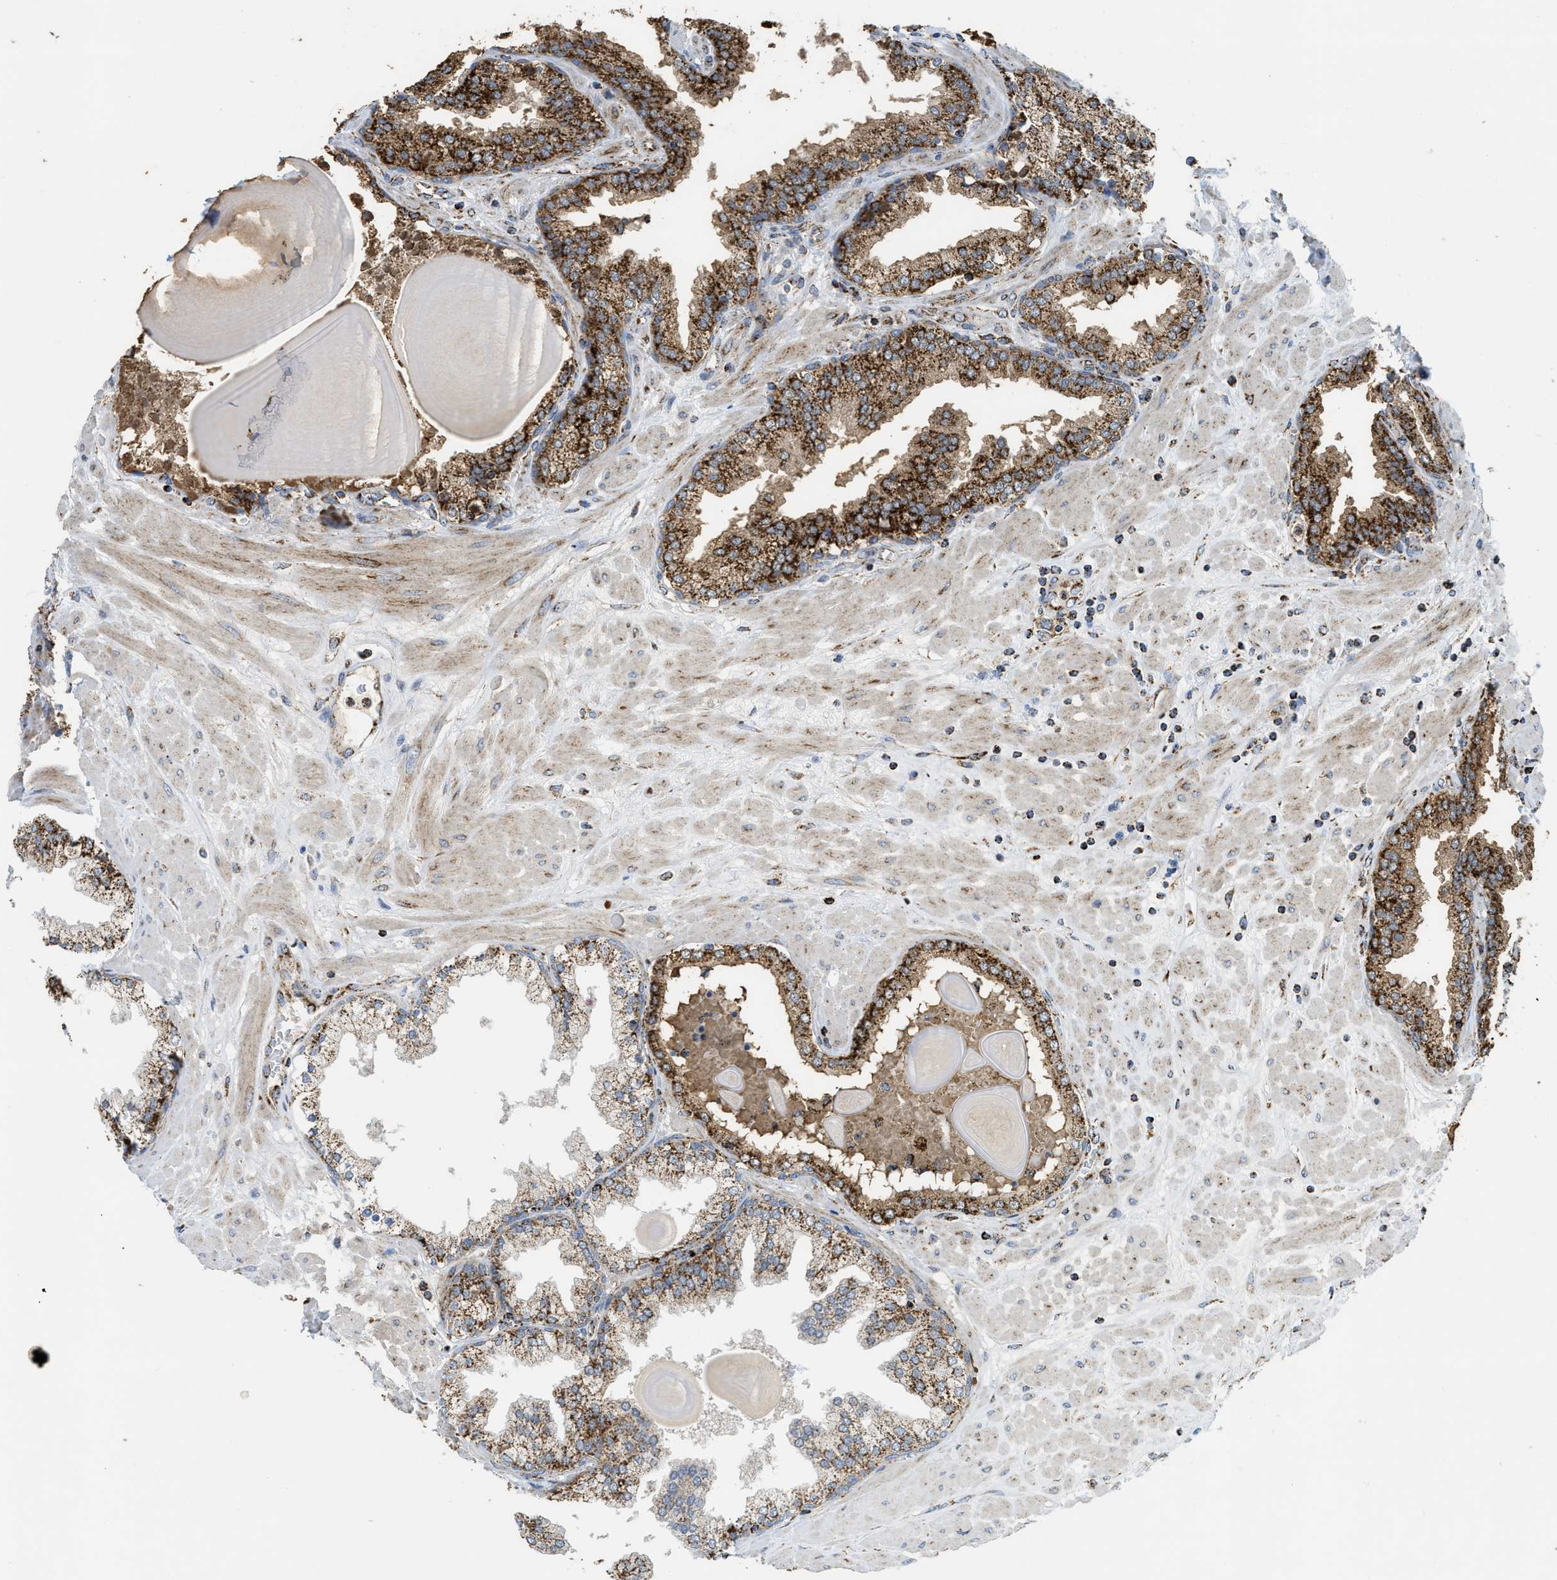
{"staining": {"intensity": "strong", "quantity": ">75%", "location": "cytoplasmic/membranous"}, "tissue": "prostate", "cell_type": "Glandular cells", "image_type": "normal", "snomed": [{"axis": "morphology", "description": "Normal tissue, NOS"}, {"axis": "topography", "description": "Prostate"}], "caption": "Strong cytoplasmic/membranous protein staining is identified in about >75% of glandular cells in prostate. (DAB (3,3'-diaminobenzidine) IHC, brown staining for protein, blue staining for nuclei).", "gene": "SQOR", "patient": {"sex": "male", "age": 51}}